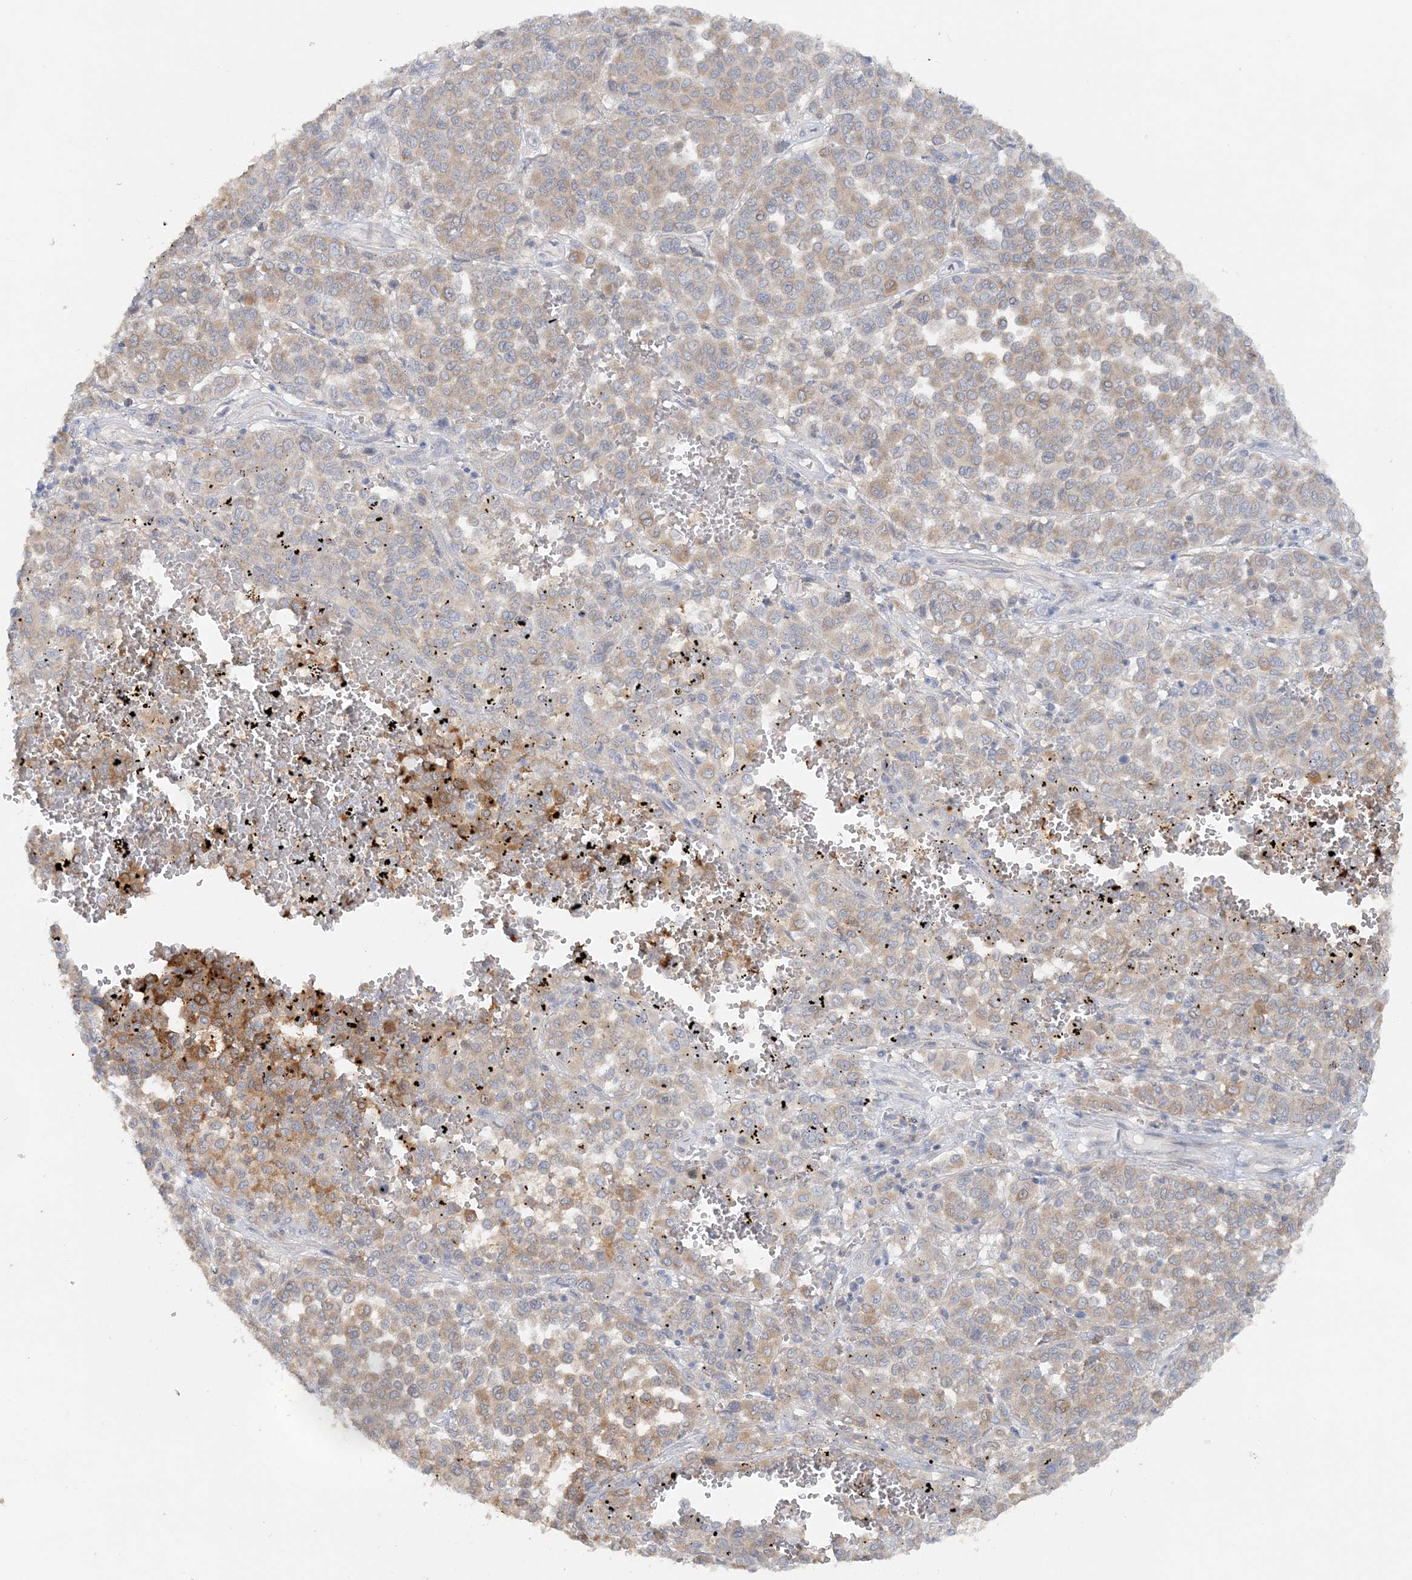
{"staining": {"intensity": "weak", "quantity": ">75%", "location": "cytoplasmic/membranous"}, "tissue": "melanoma", "cell_type": "Tumor cells", "image_type": "cancer", "snomed": [{"axis": "morphology", "description": "Malignant melanoma, Metastatic site"}, {"axis": "topography", "description": "Pancreas"}], "caption": "Immunohistochemical staining of human melanoma exhibits weak cytoplasmic/membranous protein staining in about >75% of tumor cells.", "gene": "TBC1D5", "patient": {"sex": "female", "age": 30}}